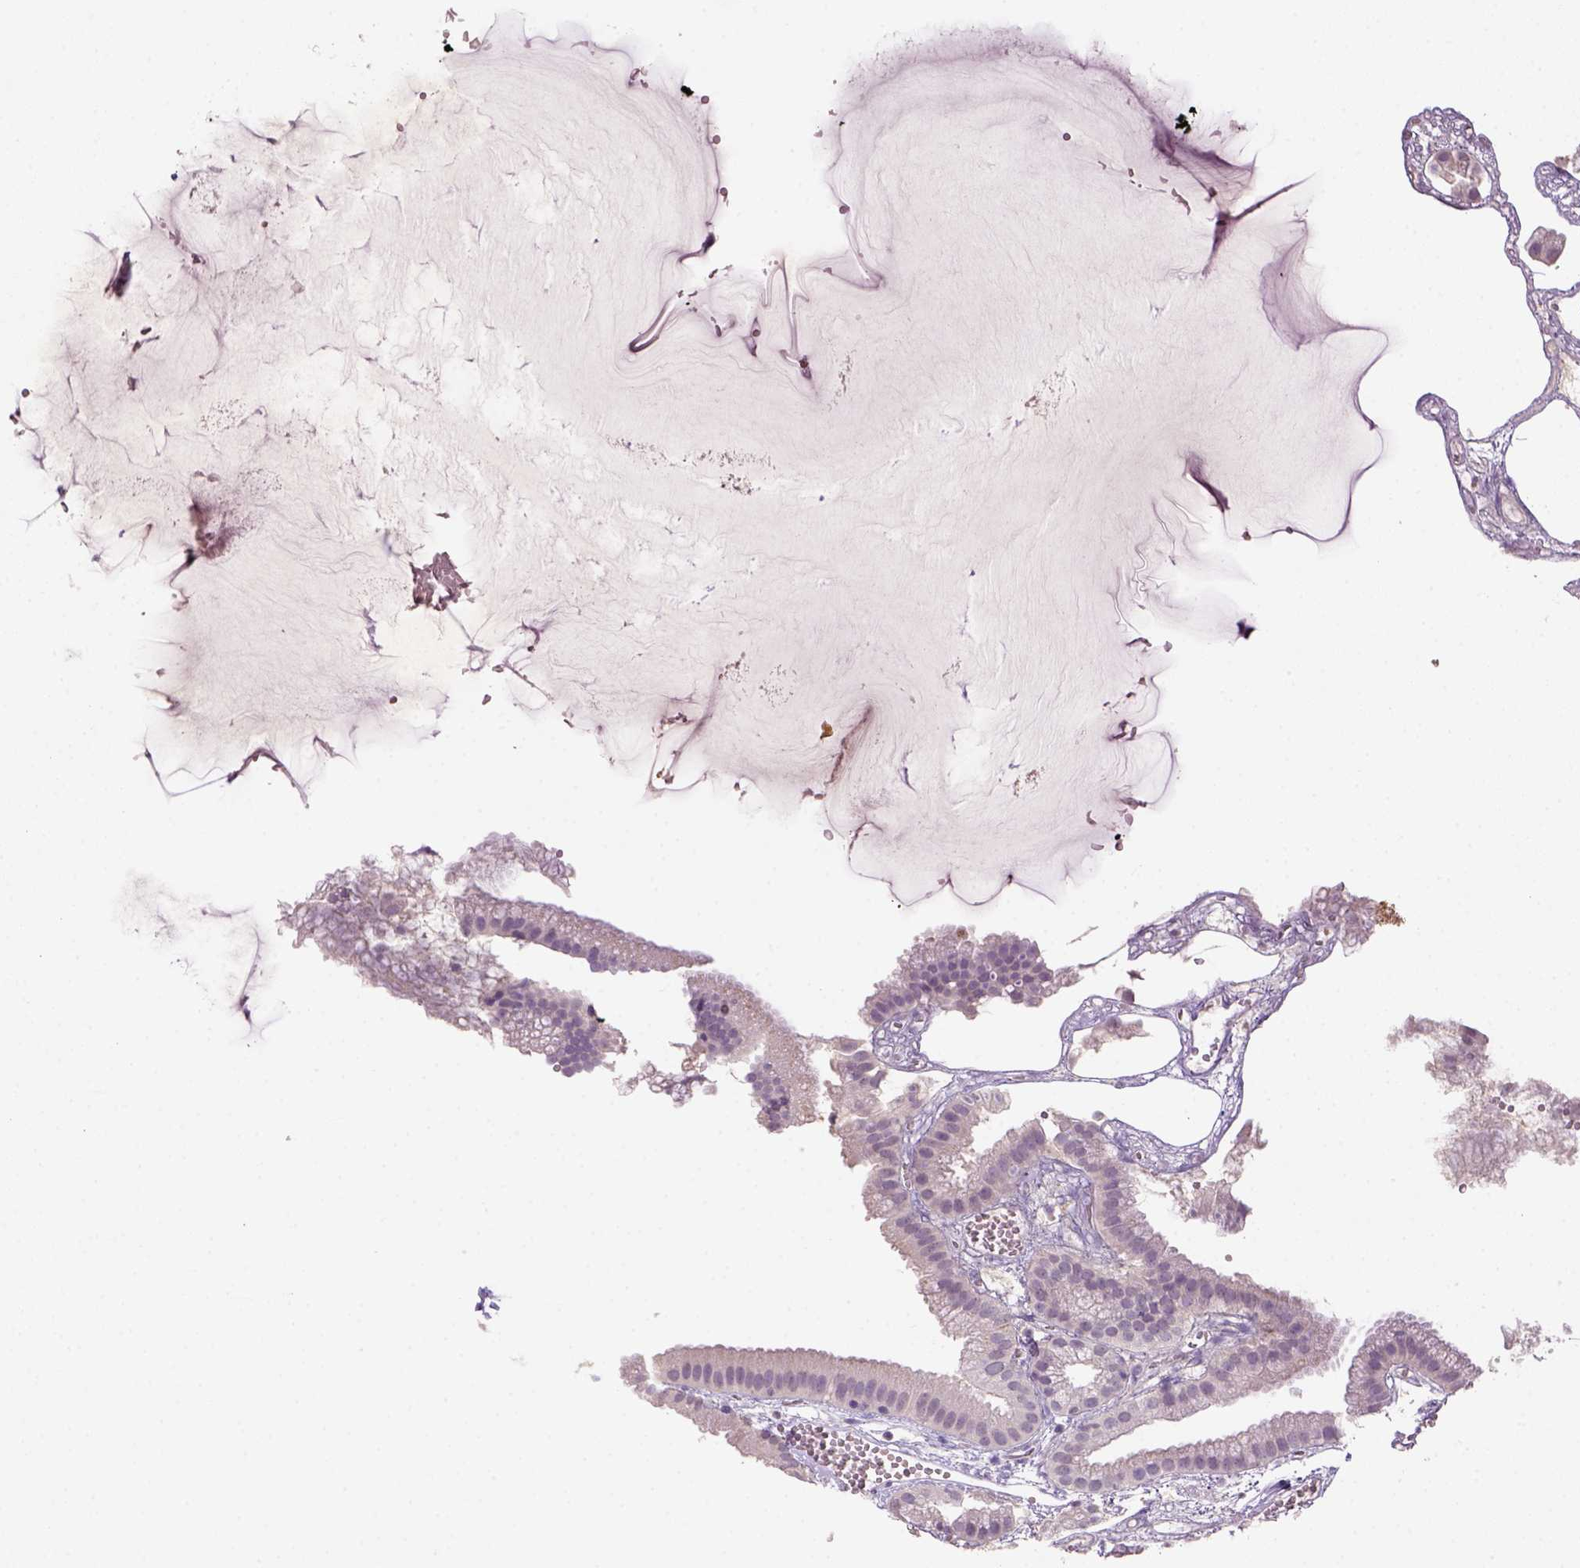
{"staining": {"intensity": "negative", "quantity": "none", "location": "none"}, "tissue": "gallbladder", "cell_type": "Glandular cells", "image_type": "normal", "snomed": [{"axis": "morphology", "description": "Normal tissue, NOS"}, {"axis": "topography", "description": "Gallbladder"}], "caption": "Immunohistochemical staining of unremarkable human gallbladder displays no significant positivity in glandular cells.", "gene": "NLGN2", "patient": {"sex": "female", "age": 63}}